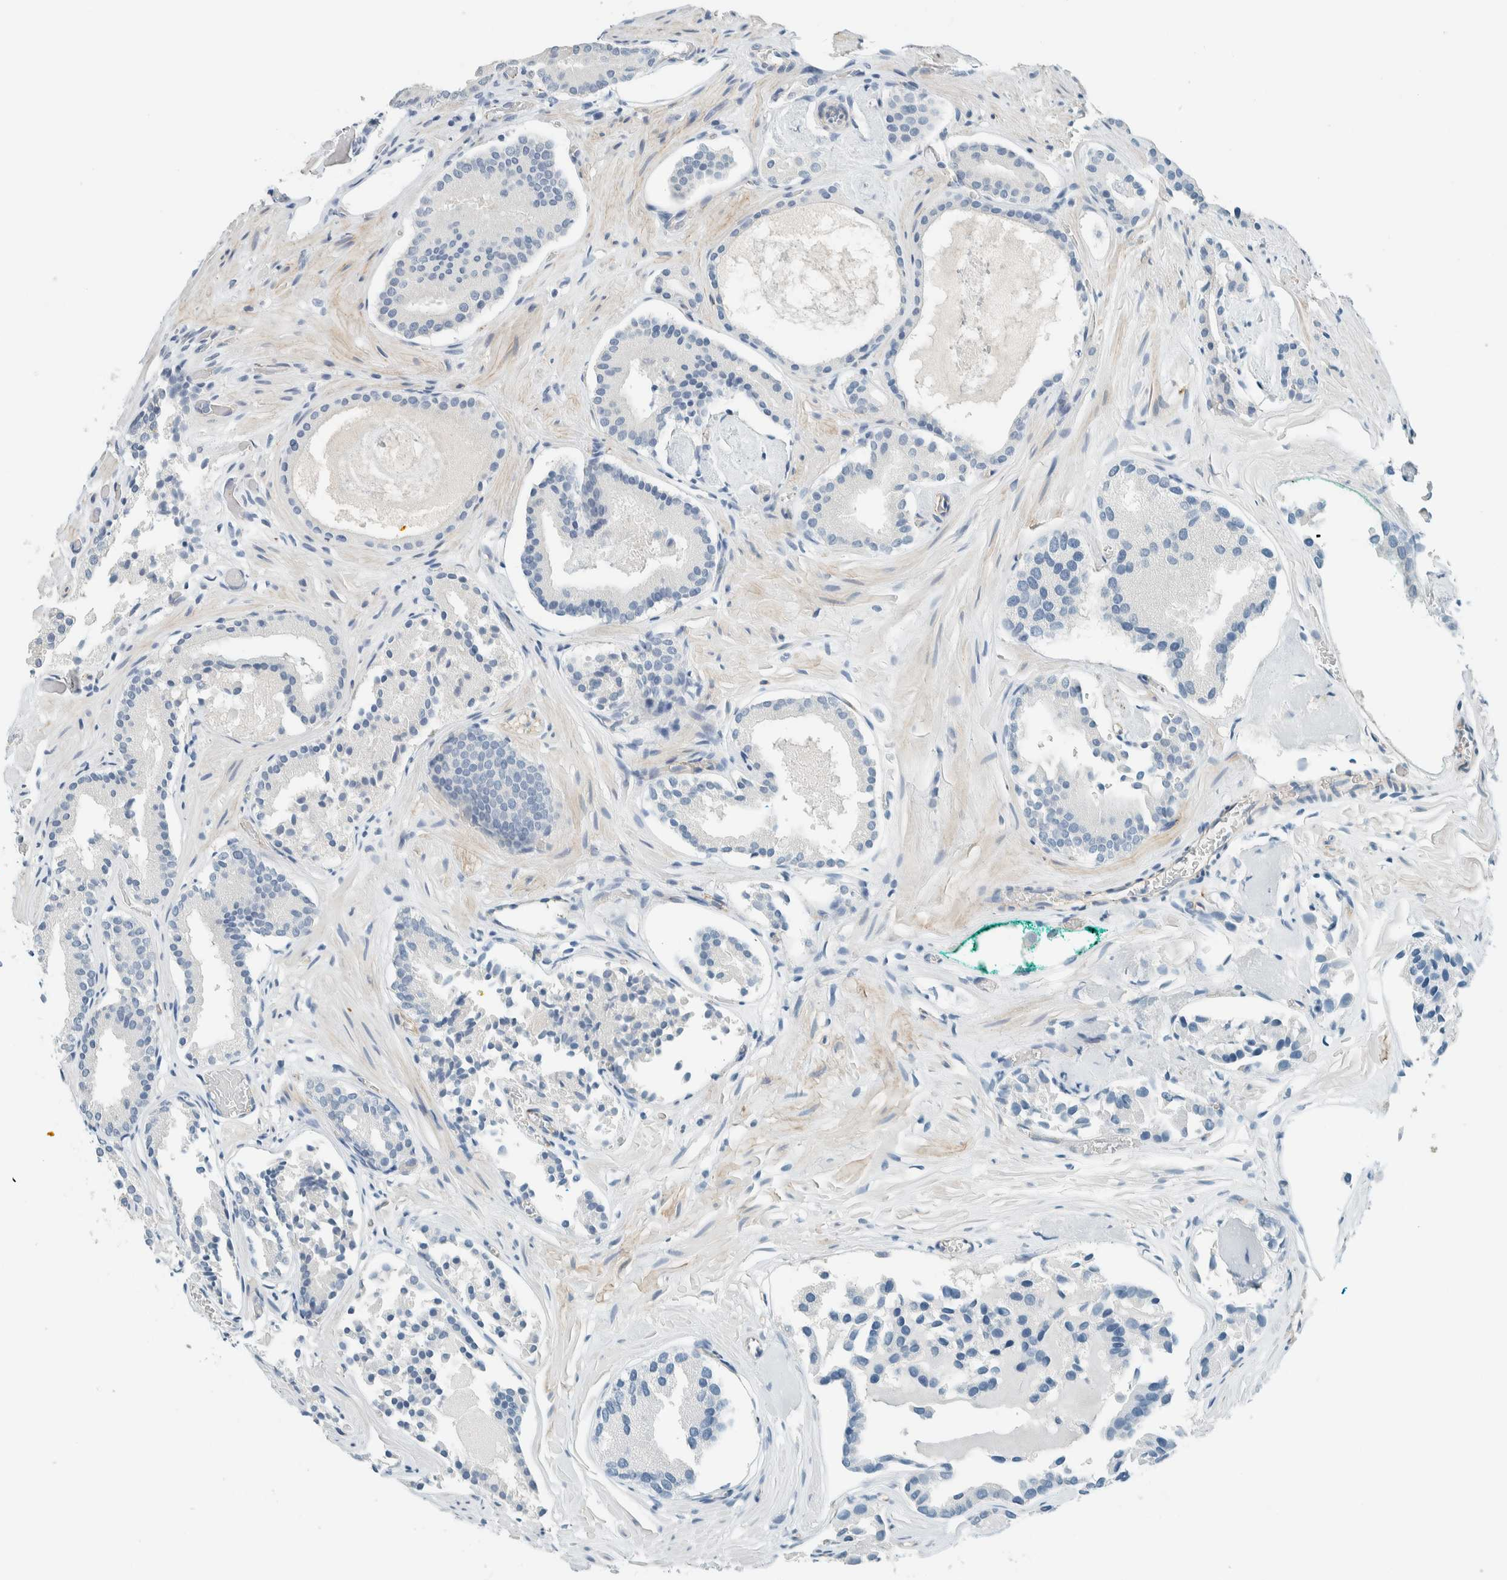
{"staining": {"intensity": "negative", "quantity": "none", "location": "none"}, "tissue": "prostate cancer", "cell_type": "Tumor cells", "image_type": "cancer", "snomed": [{"axis": "morphology", "description": "Adenocarcinoma, Low grade"}, {"axis": "topography", "description": "Prostate"}], "caption": "Immunohistochemical staining of prostate adenocarcinoma (low-grade) displays no significant expression in tumor cells.", "gene": "SLFN12", "patient": {"sex": "male", "age": 51}}